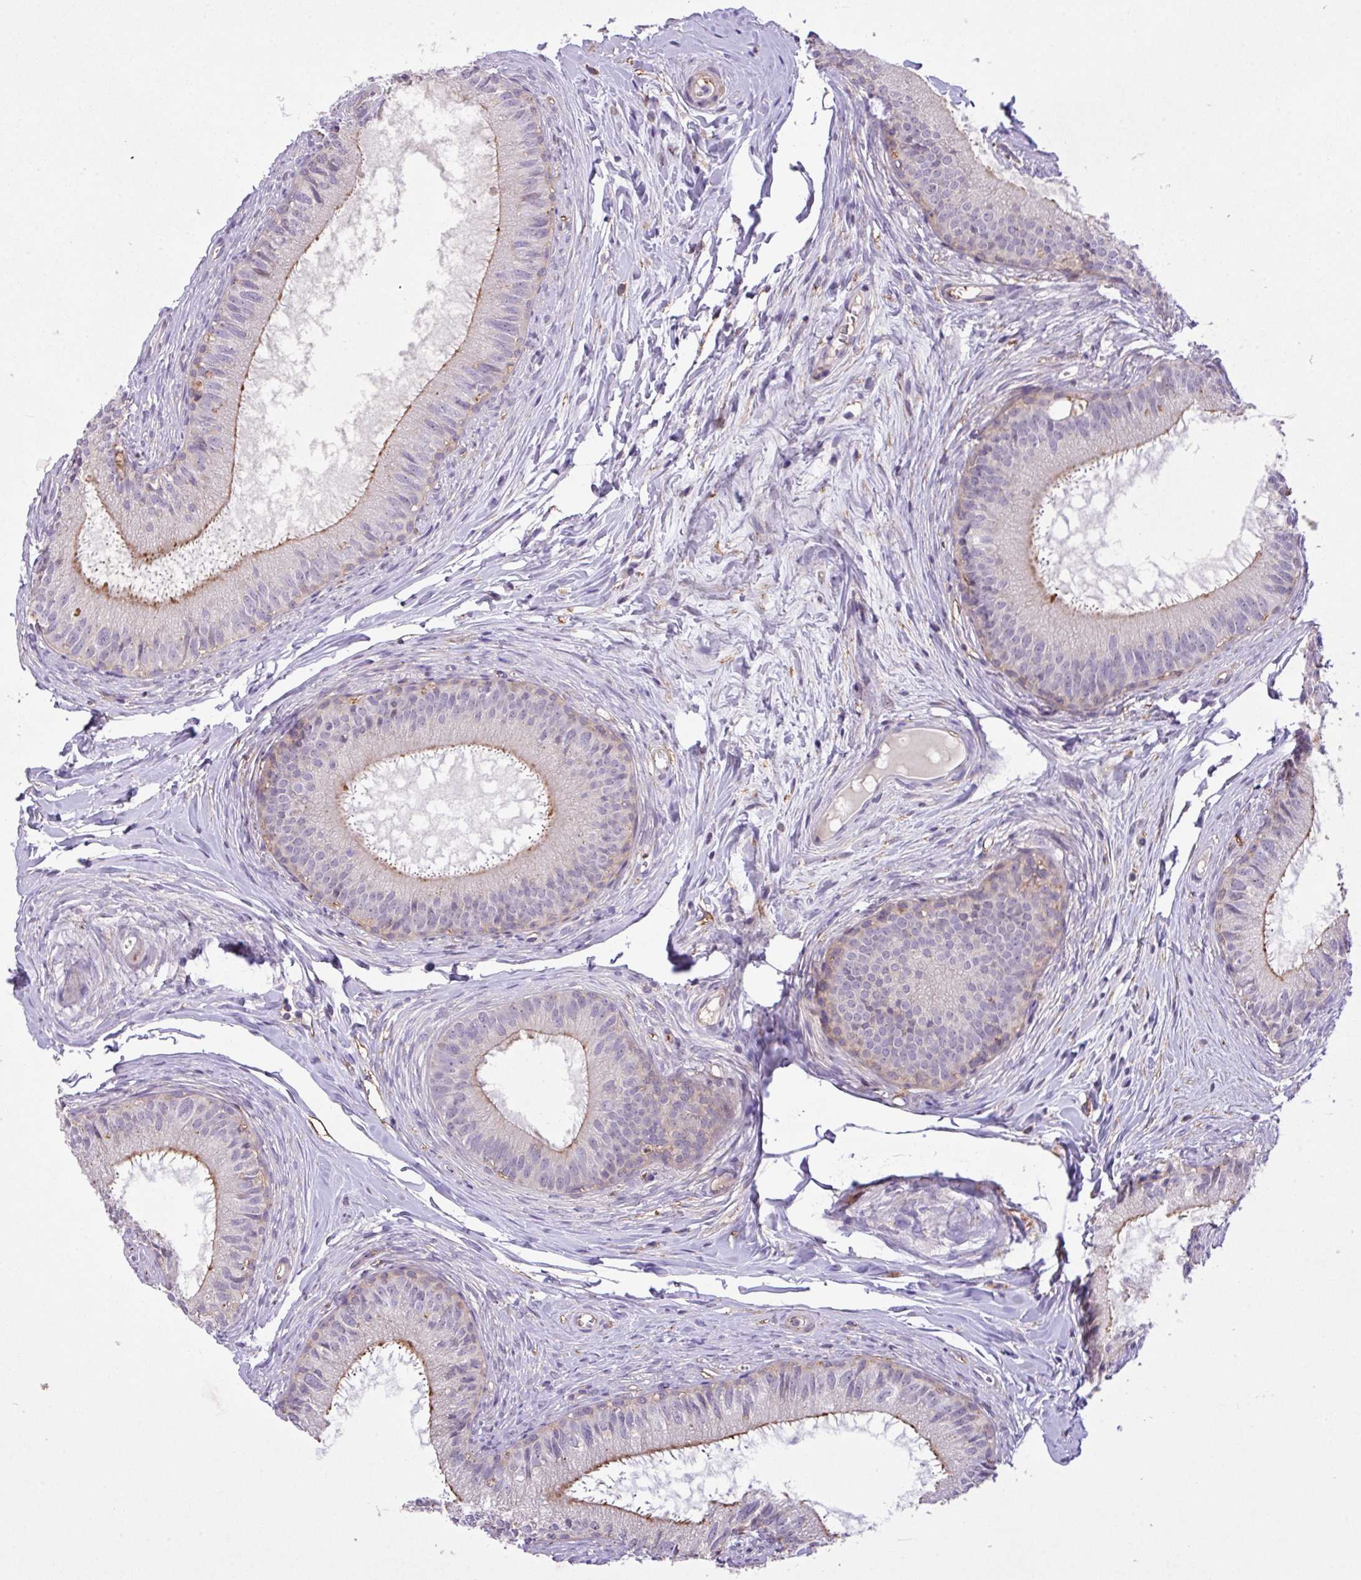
{"staining": {"intensity": "weak", "quantity": "25%-75%", "location": "cytoplasmic/membranous"}, "tissue": "epididymis", "cell_type": "Glandular cells", "image_type": "normal", "snomed": [{"axis": "morphology", "description": "Normal tissue, NOS"}, {"axis": "topography", "description": "Epididymis"}], "caption": "DAB immunohistochemical staining of unremarkable epididymis exhibits weak cytoplasmic/membranous protein positivity in about 25%-75% of glandular cells.", "gene": "RPP25L", "patient": {"sex": "male", "age": 25}}